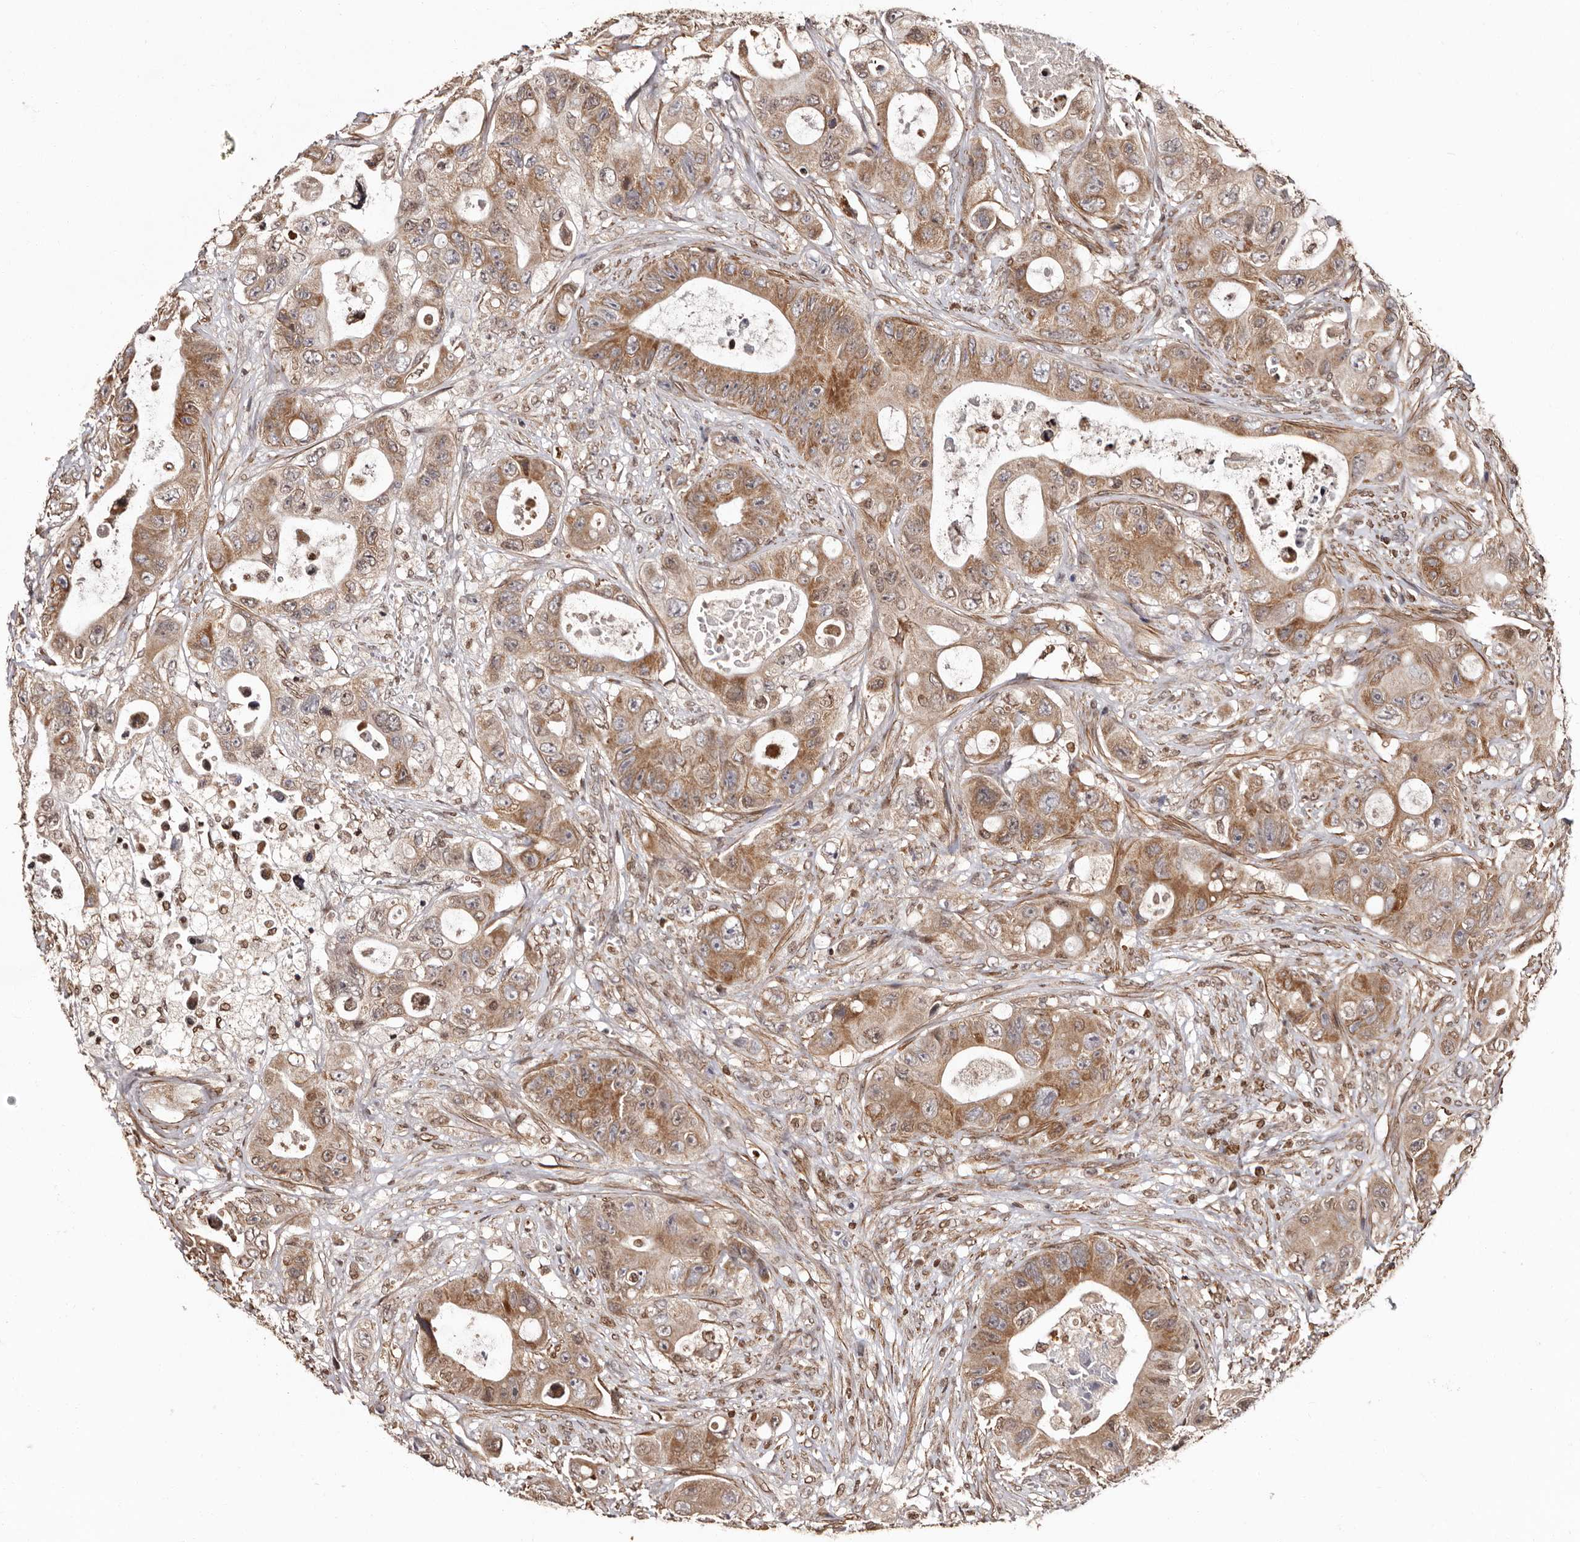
{"staining": {"intensity": "moderate", "quantity": ">75%", "location": "cytoplasmic/membranous"}, "tissue": "colorectal cancer", "cell_type": "Tumor cells", "image_type": "cancer", "snomed": [{"axis": "morphology", "description": "Adenocarcinoma, NOS"}, {"axis": "topography", "description": "Colon"}], "caption": "Immunohistochemical staining of human colorectal cancer (adenocarcinoma) demonstrates medium levels of moderate cytoplasmic/membranous protein staining in approximately >75% of tumor cells. (IHC, brightfield microscopy, high magnification).", "gene": "CCDC190", "patient": {"sex": "female", "age": 46}}